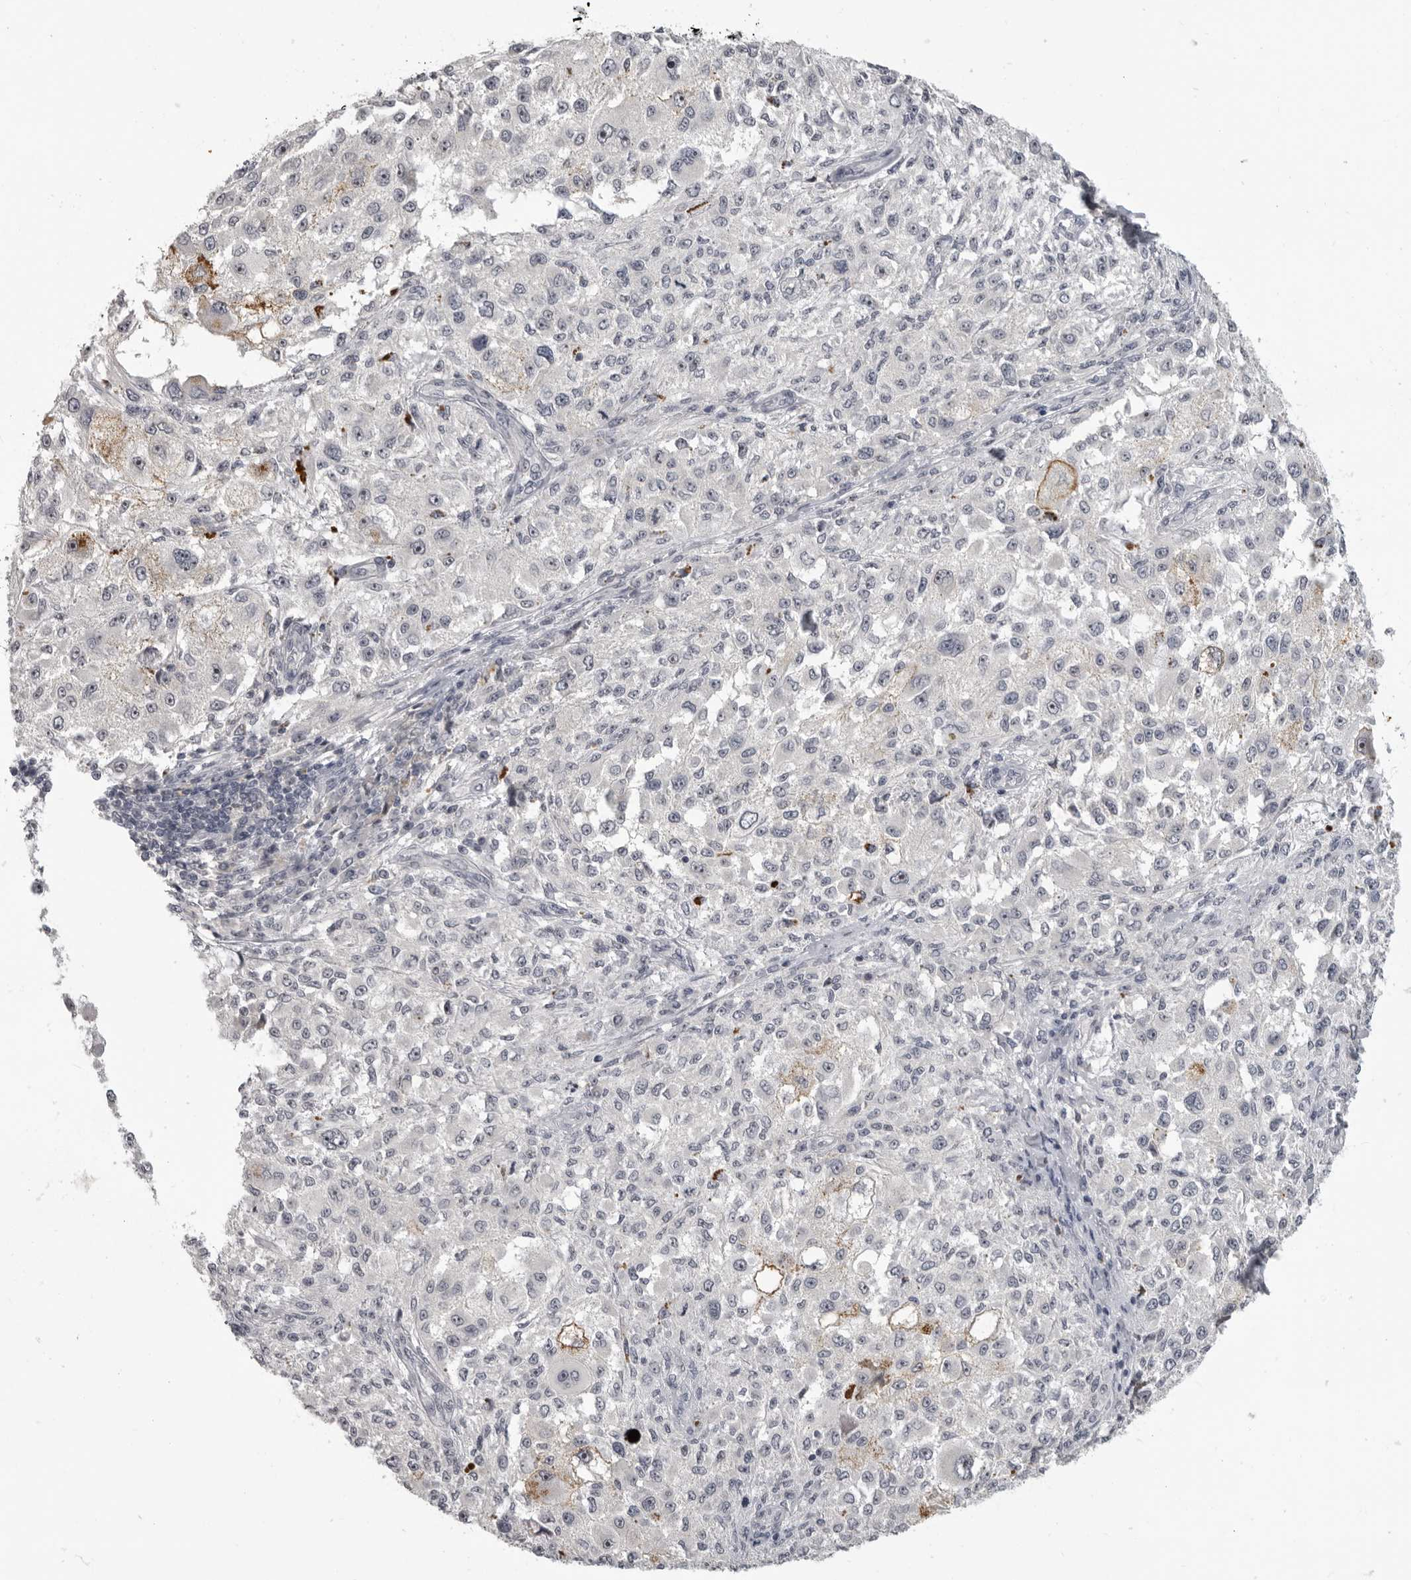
{"staining": {"intensity": "weak", "quantity": "<25%", "location": "nuclear"}, "tissue": "melanoma", "cell_type": "Tumor cells", "image_type": "cancer", "snomed": [{"axis": "morphology", "description": "Necrosis, NOS"}, {"axis": "morphology", "description": "Malignant melanoma, NOS"}, {"axis": "topography", "description": "Skin"}], "caption": "A histopathology image of human melanoma is negative for staining in tumor cells.", "gene": "MRTO4", "patient": {"sex": "female", "age": 87}}